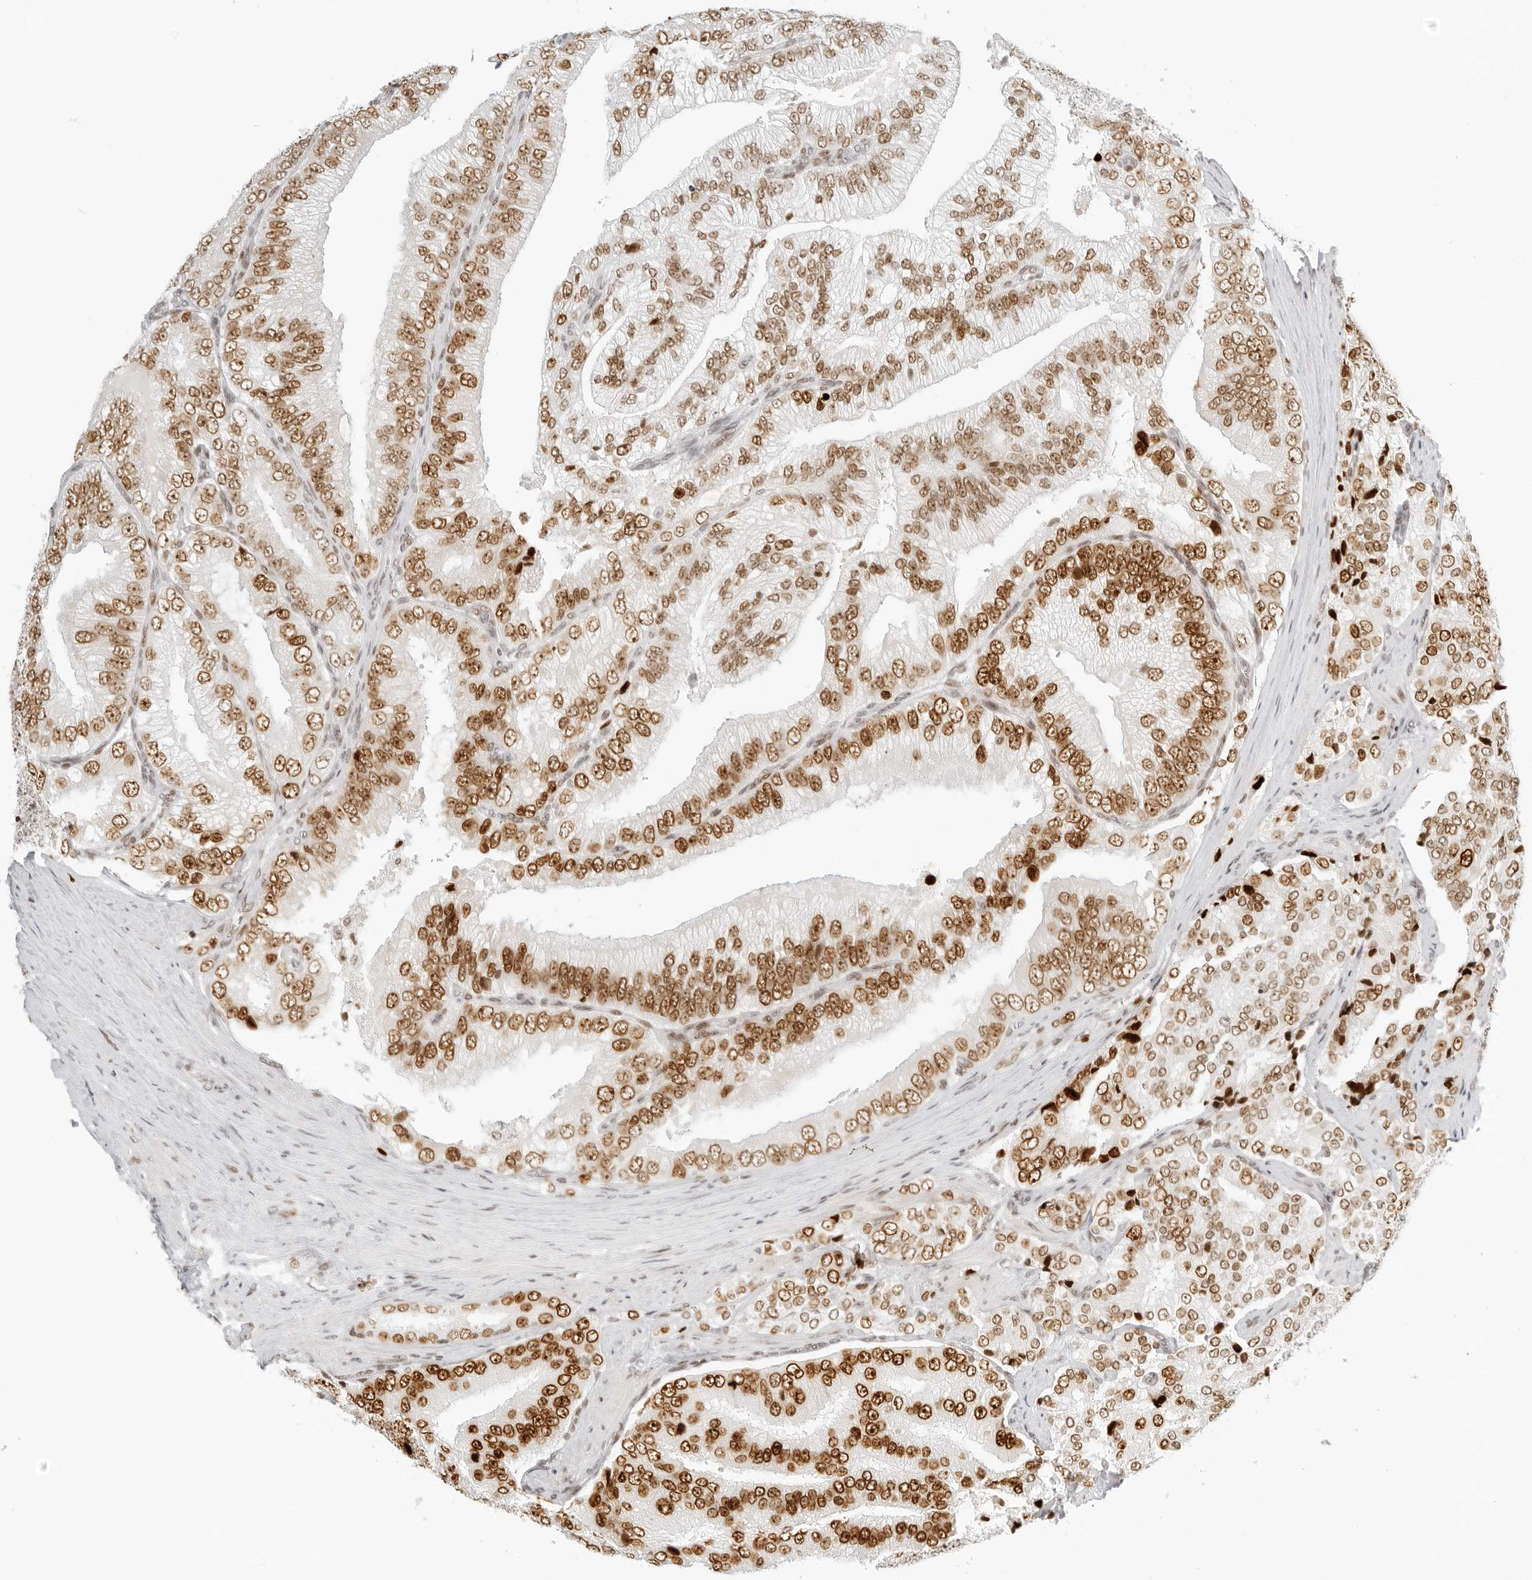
{"staining": {"intensity": "strong", "quantity": ">75%", "location": "nuclear"}, "tissue": "prostate cancer", "cell_type": "Tumor cells", "image_type": "cancer", "snomed": [{"axis": "morphology", "description": "Adenocarcinoma, High grade"}, {"axis": "topography", "description": "Prostate"}], "caption": "Strong nuclear expression is present in about >75% of tumor cells in prostate high-grade adenocarcinoma. (DAB (3,3'-diaminobenzidine) IHC with brightfield microscopy, high magnification).", "gene": "RCC1", "patient": {"sex": "male", "age": 58}}